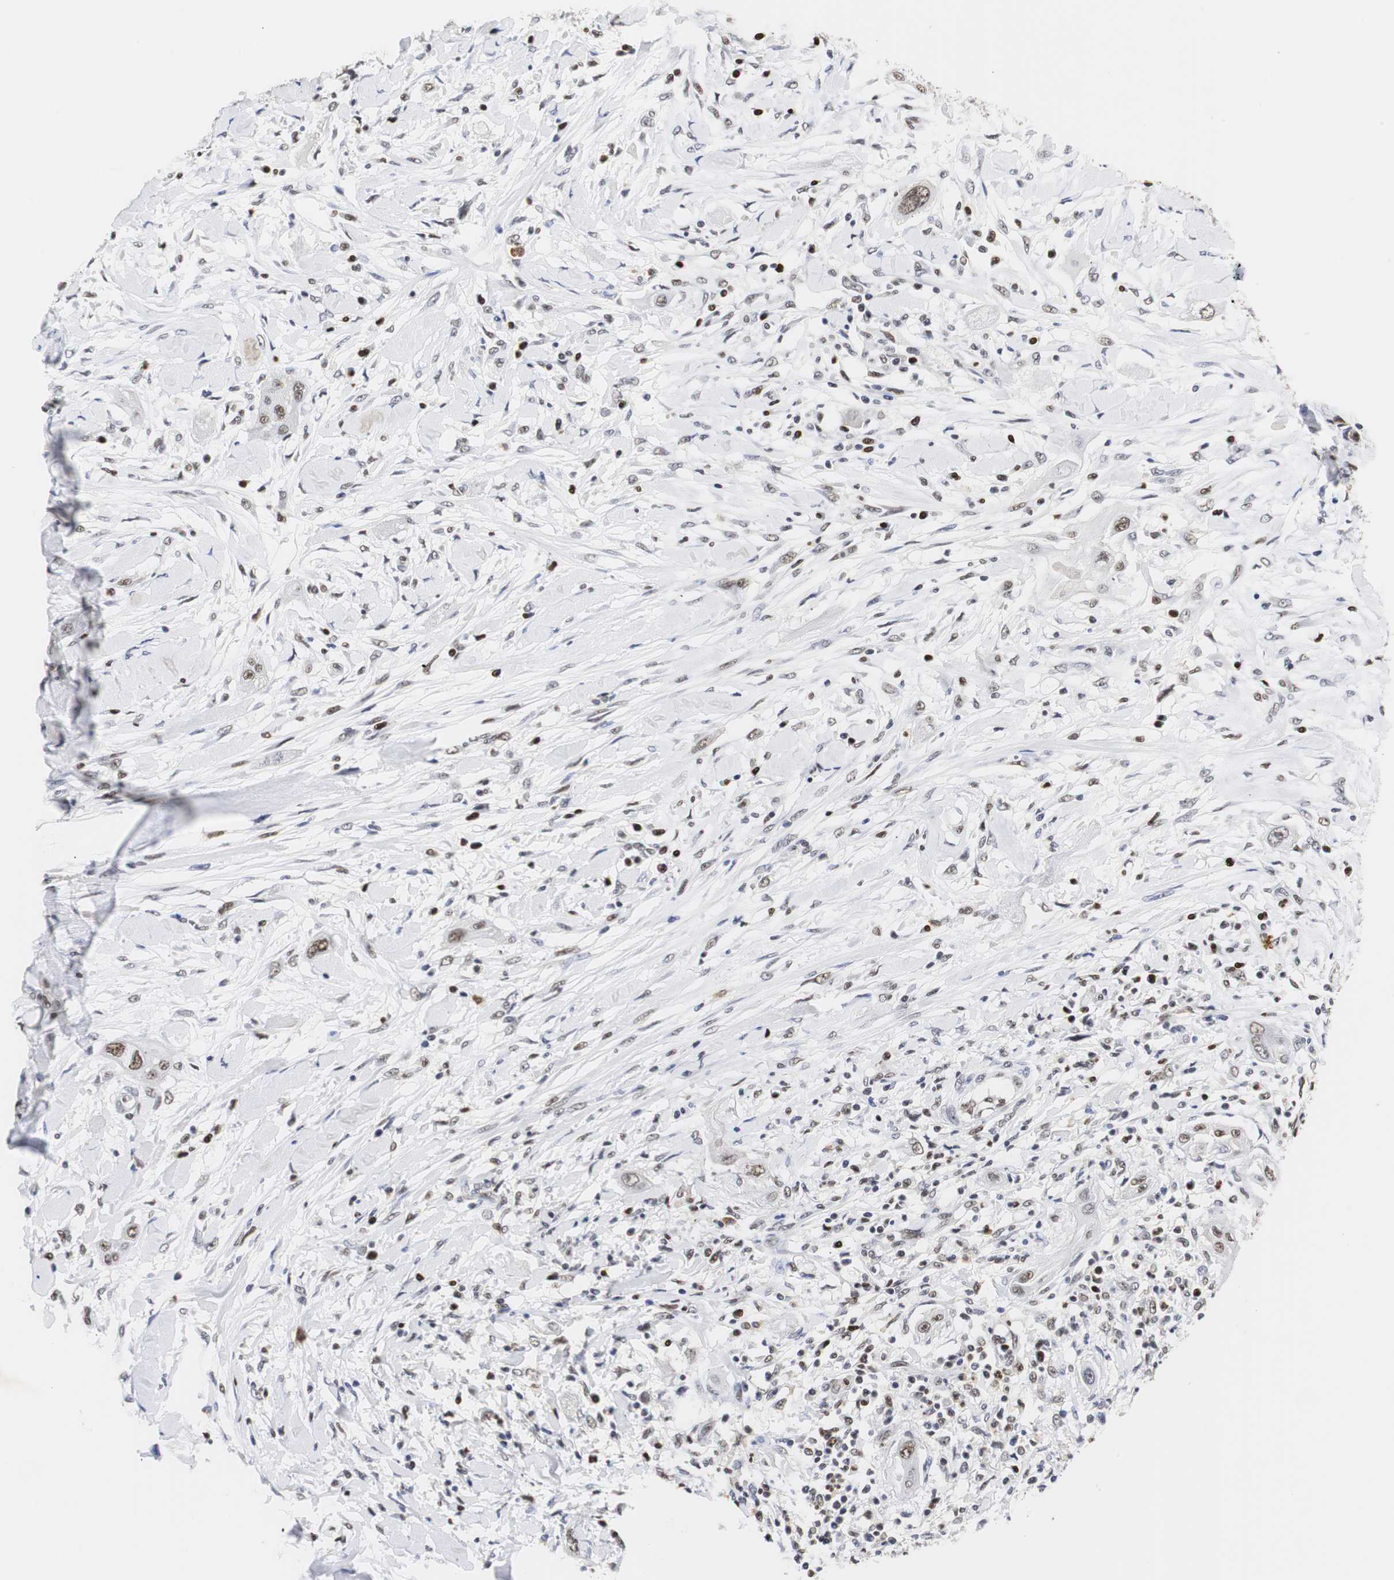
{"staining": {"intensity": "moderate", "quantity": ">75%", "location": "nuclear"}, "tissue": "lung cancer", "cell_type": "Tumor cells", "image_type": "cancer", "snomed": [{"axis": "morphology", "description": "Squamous cell carcinoma, NOS"}, {"axis": "topography", "description": "Lung"}], "caption": "This is a micrograph of IHC staining of squamous cell carcinoma (lung), which shows moderate positivity in the nuclear of tumor cells.", "gene": "ZFC3H1", "patient": {"sex": "female", "age": 47}}